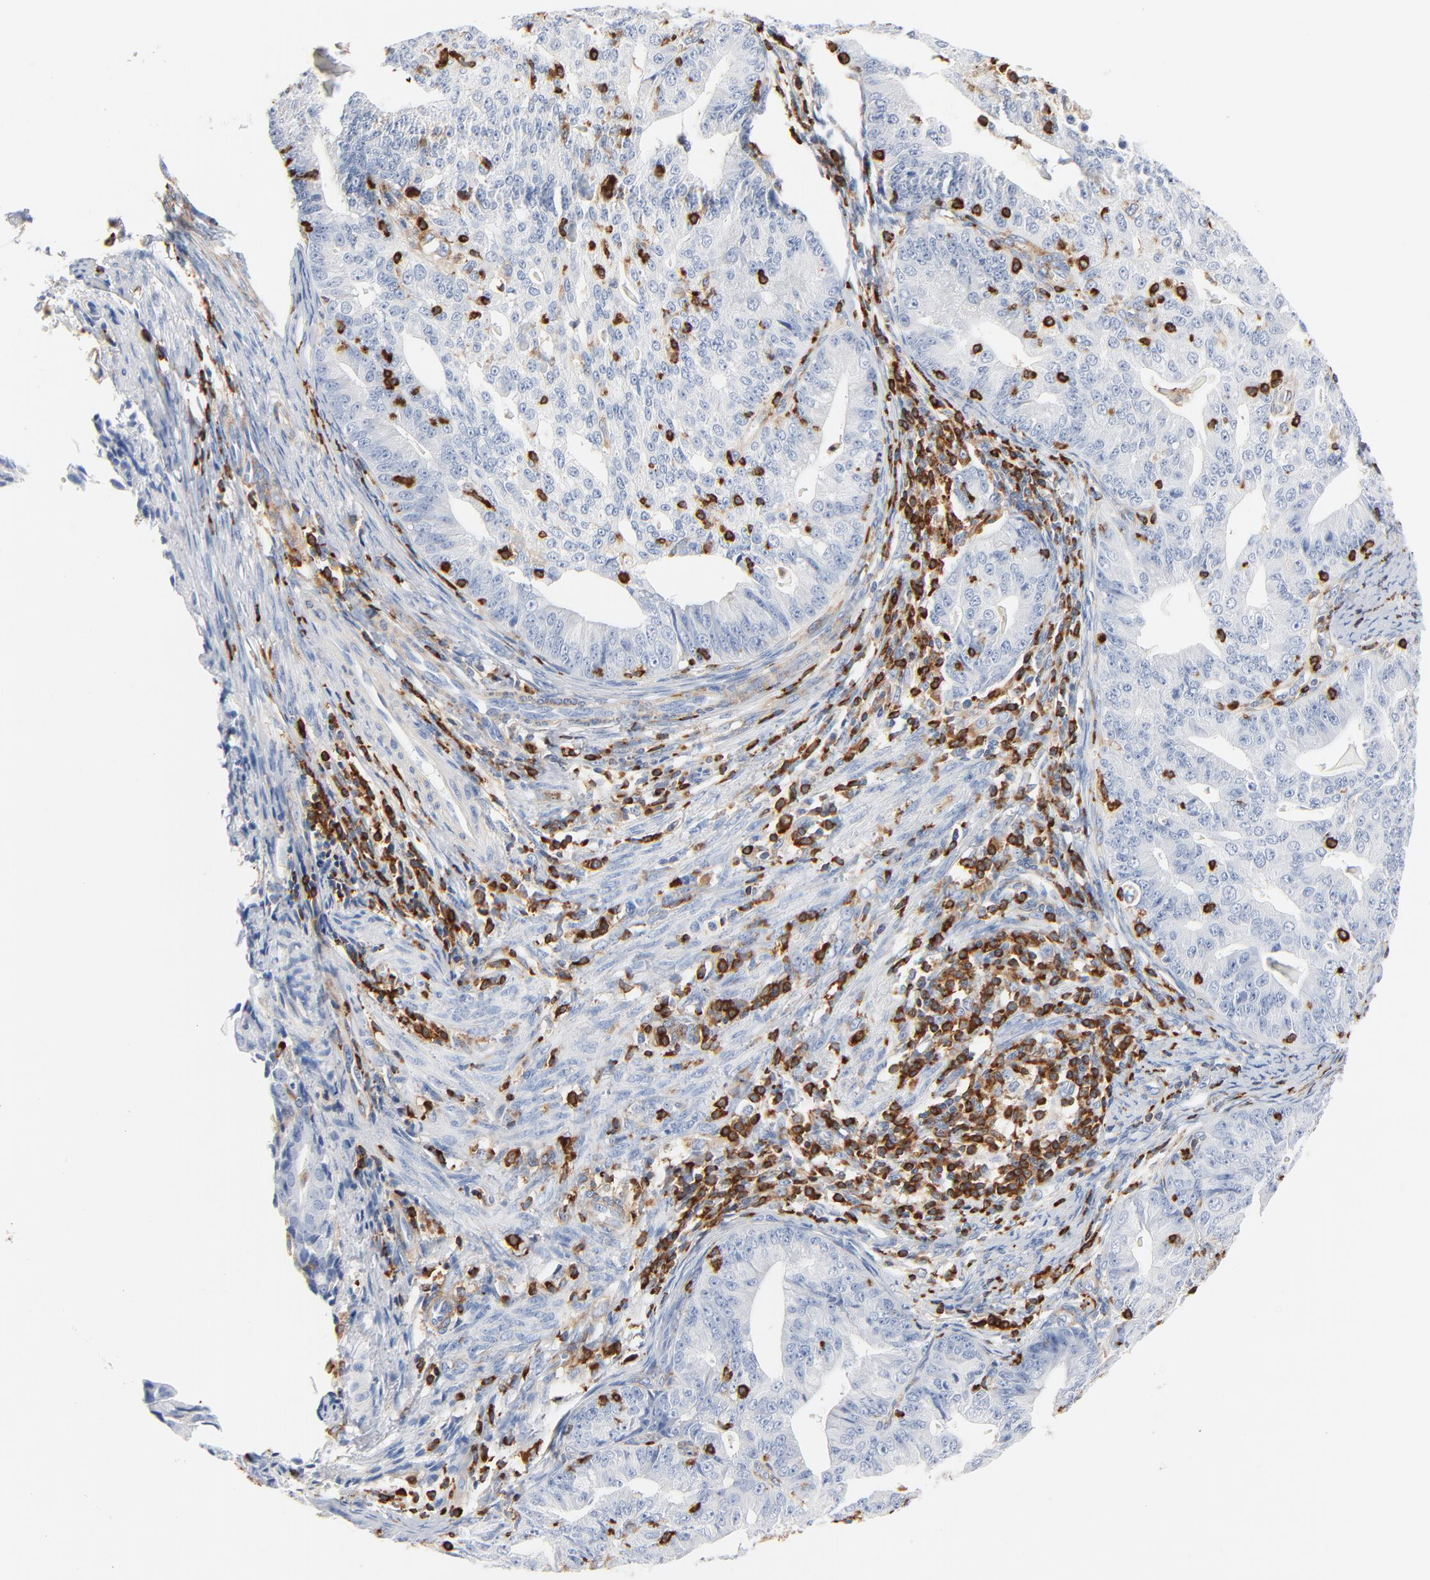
{"staining": {"intensity": "negative", "quantity": "none", "location": "none"}, "tissue": "endometrial cancer", "cell_type": "Tumor cells", "image_type": "cancer", "snomed": [{"axis": "morphology", "description": "Adenocarcinoma, NOS"}, {"axis": "topography", "description": "Endometrium"}], "caption": "IHC micrograph of neoplastic tissue: human adenocarcinoma (endometrial) stained with DAB (3,3'-diaminobenzidine) demonstrates no significant protein expression in tumor cells. (Stains: DAB IHC with hematoxylin counter stain, Microscopy: brightfield microscopy at high magnification).", "gene": "SH3KBP1", "patient": {"sex": "female", "age": 56}}